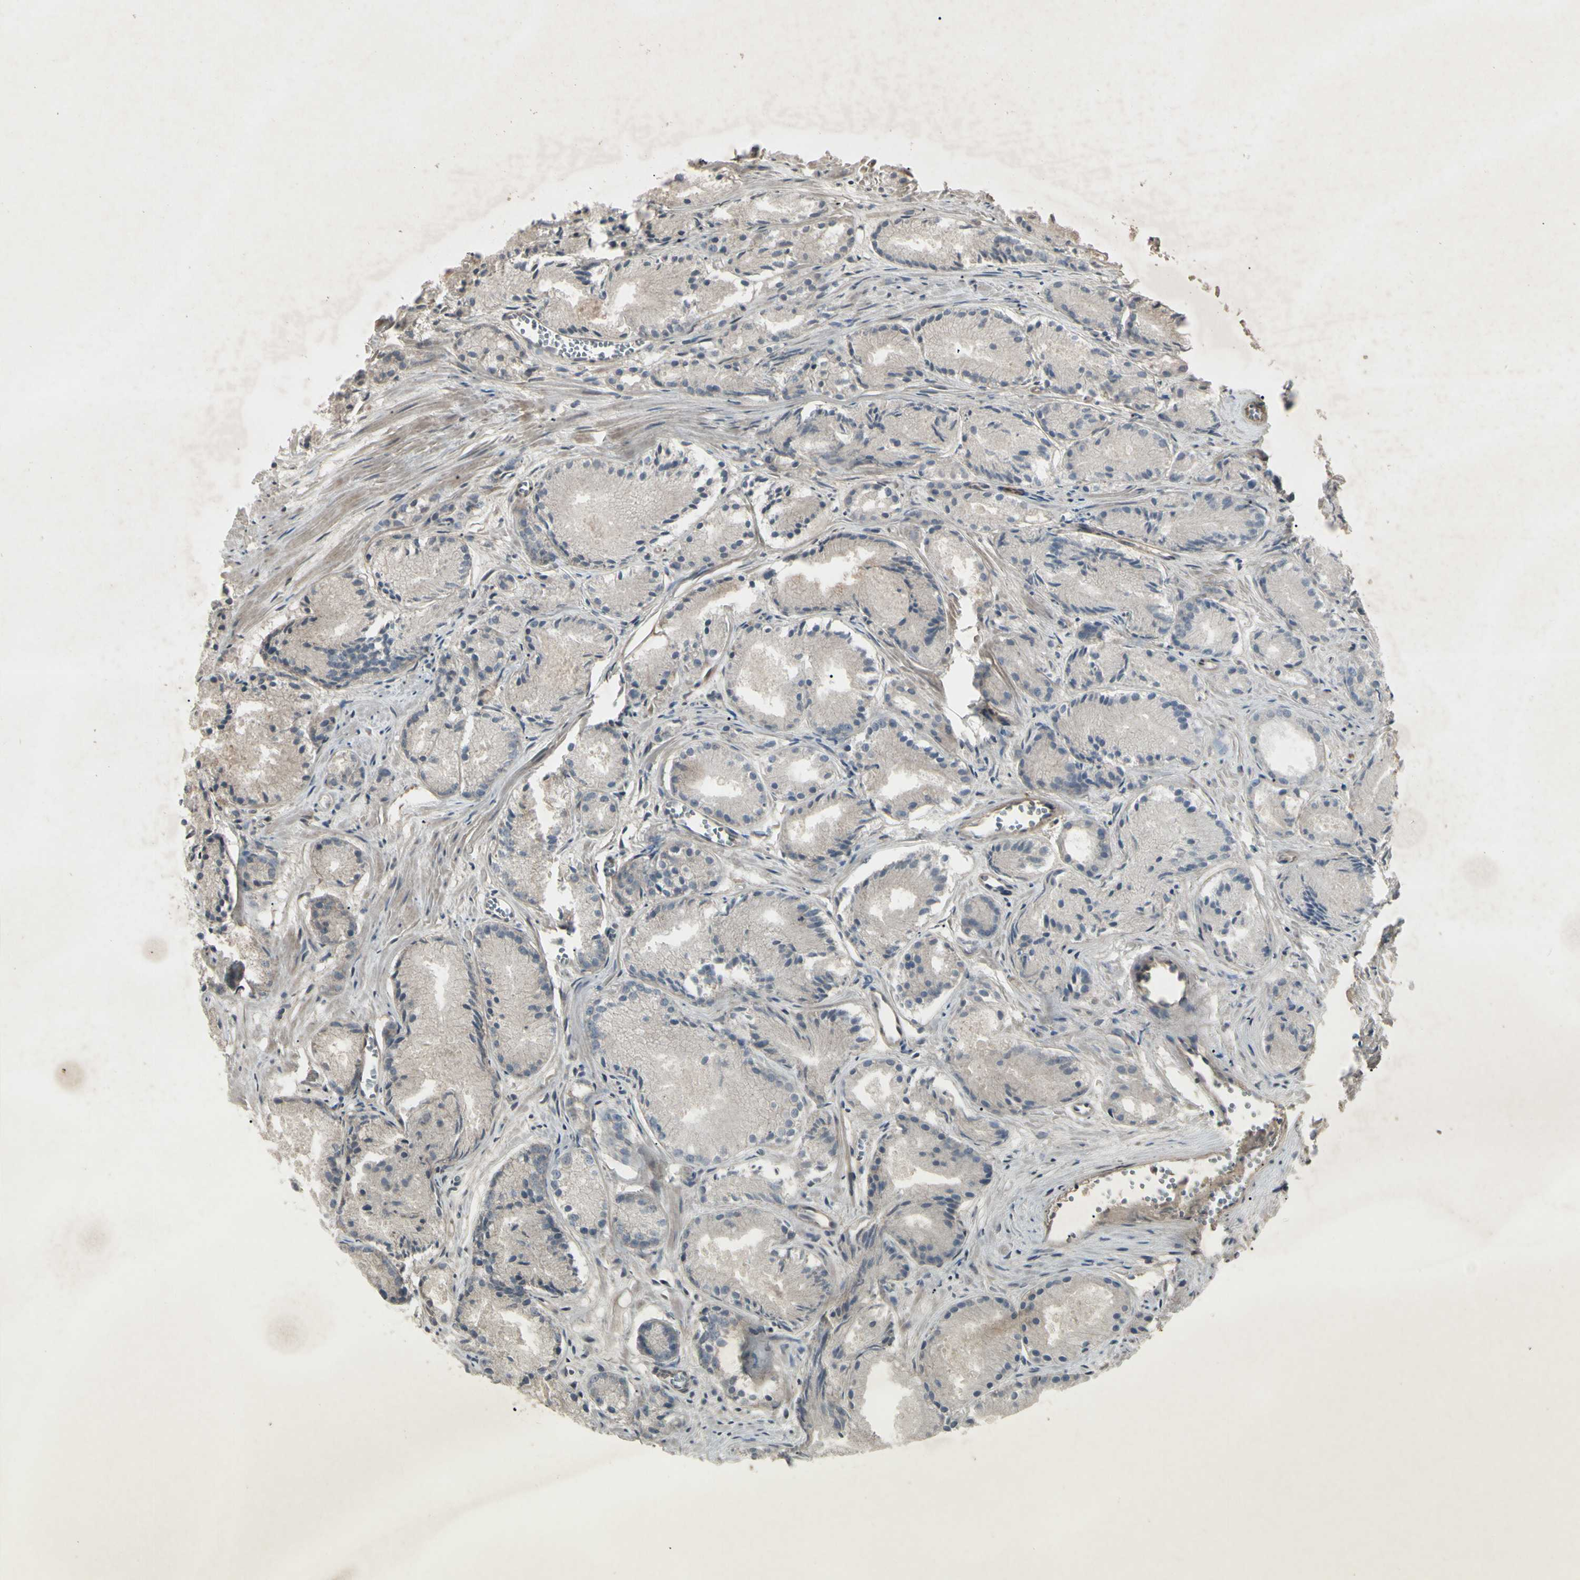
{"staining": {"intensity": "weak", "quantity": ">75%", "location": "cytoplasmic/membranous"}, "tissue": "prostate cancer", "cell_type": "Tumor cells", "image_type": "cancer", "snomed": [{"axis": "morphology", "description": "Adenocarcinoma, Low grade"}, {"axis": "topography", "description": "Prostate"}], "caption": "Human prostate low-grade adenocarcinoma stained with a brown dye shows weak cytoplasmic/membranous positive positivity in about >75% of tumor cells.", "gene": "JAG1", "patient": {"sex": "male", "age": 72}}